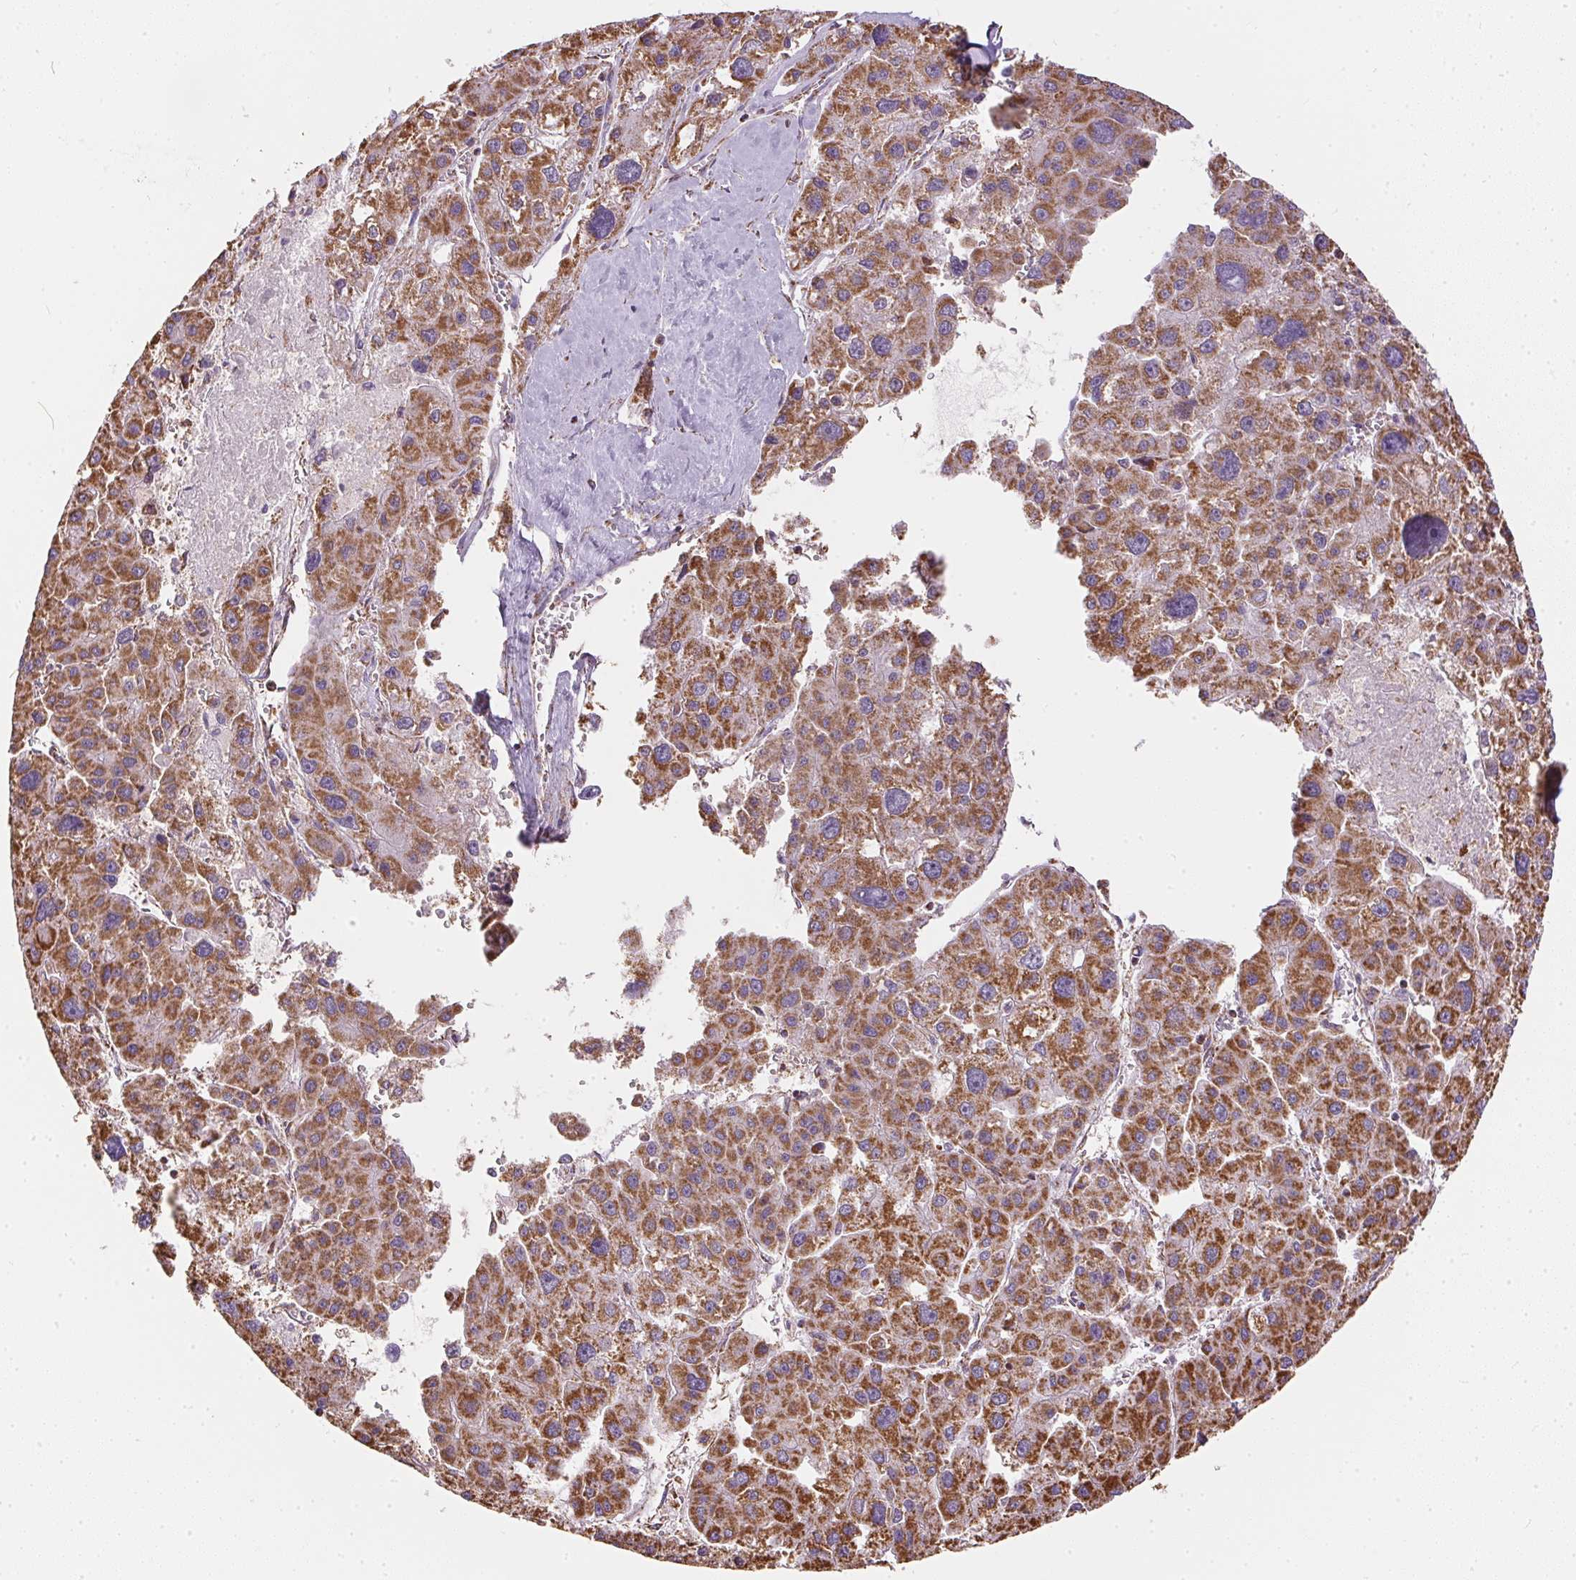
{"staining": {"intensity": "strong", "quantity": ">75%", "location": "cytoplasmic/membranous"}, "tissue": "liver cancer", "cell_type": "Tumor cells", "image_type": "cancer", "snomed": [{"axis": "morphology", "description": "Carcinoma, Hepatocellular, NOS"}, {"axis": "topography", "description": "Liver"}], "caption": "Protein staining of hepatocellular carcinoma (liver) tissue demonstrates strong cytoplasmic/membranous positivity in approximately >75% of tumor cells.", "gene": "MAPK11", "patient": {"sex": "male", "age": 73}}